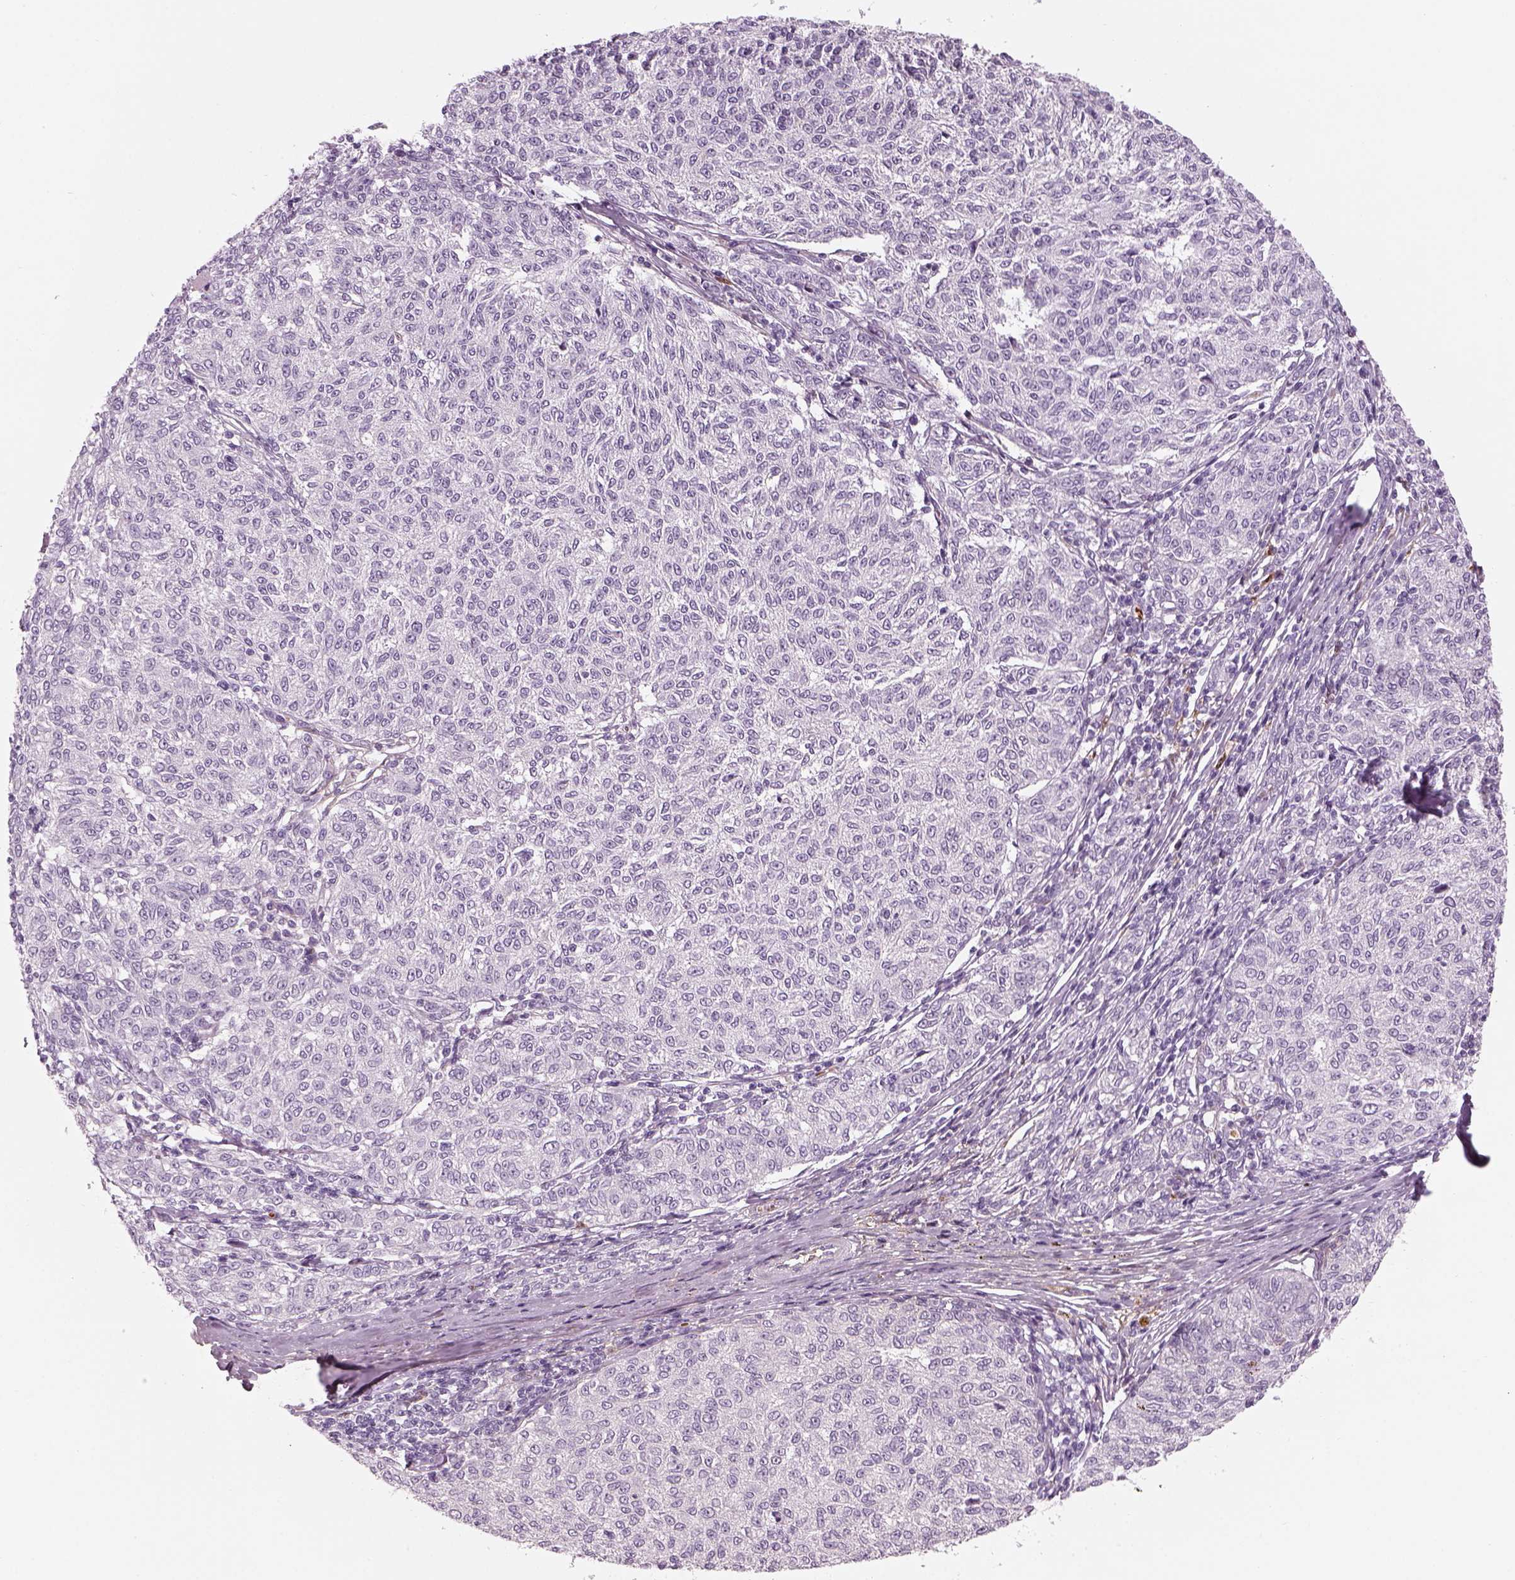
{"staining": {"intensity": "negative", "quantity": "none", "location": "none"}, "tissue": "melanoma", "cell_type": "Tumor cells", "image_type": "cancer", "snomed": [{"axis": "morphology", "description": "Malignant melanoma, NOS"}, {"axis": "topography", "description": "Skin"}], "caption": "Melanoma stained for a protein using IHC exhibits no positivity tumor cells.", "gene": "PABPC1L2B", "patient": {"sex": "female", "age": 72}}